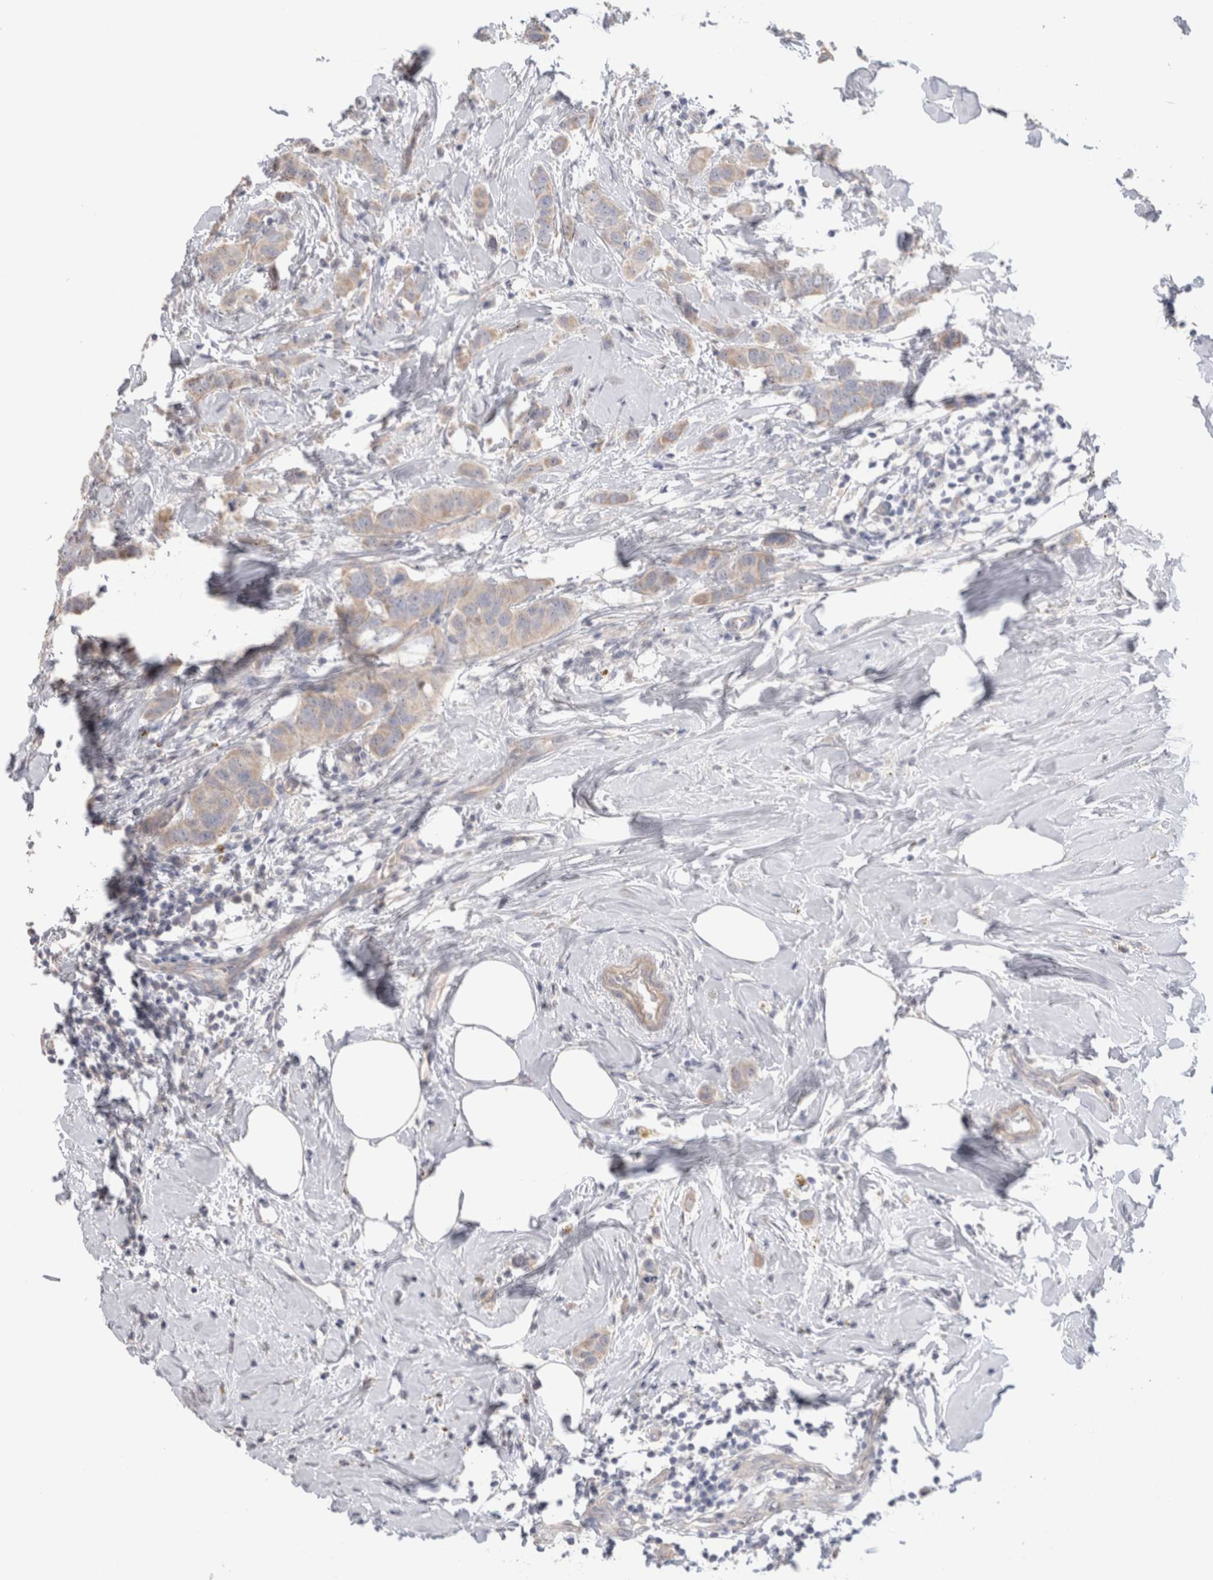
{"staining": {"intensity": "weak", "quantity": "25%-75%", "location": "cytoplasmic/membranous"}, "tissue": "breast cancer", "cell_type": "Tumor cells", "image_type": "cancer", "snomed": [{"axis": "morphology", "description": "Duct carcinoma"}, {"axis": "topography", "description": "Breast"}], "caption": "DAB (3,3'-diaminobenzidine) immunohistochemical staining of human intraductal carcinoma (breast) demonstrates weak cytoplasmic/membranous protein staining in about 25%-75% of tumor cells. (Stains: DAB in brown, nuclei in blue, Microscopy: brightfield microscopy at high magnification).", "gene": "DMD", "patient": {"sex": "female", "age": 50}}